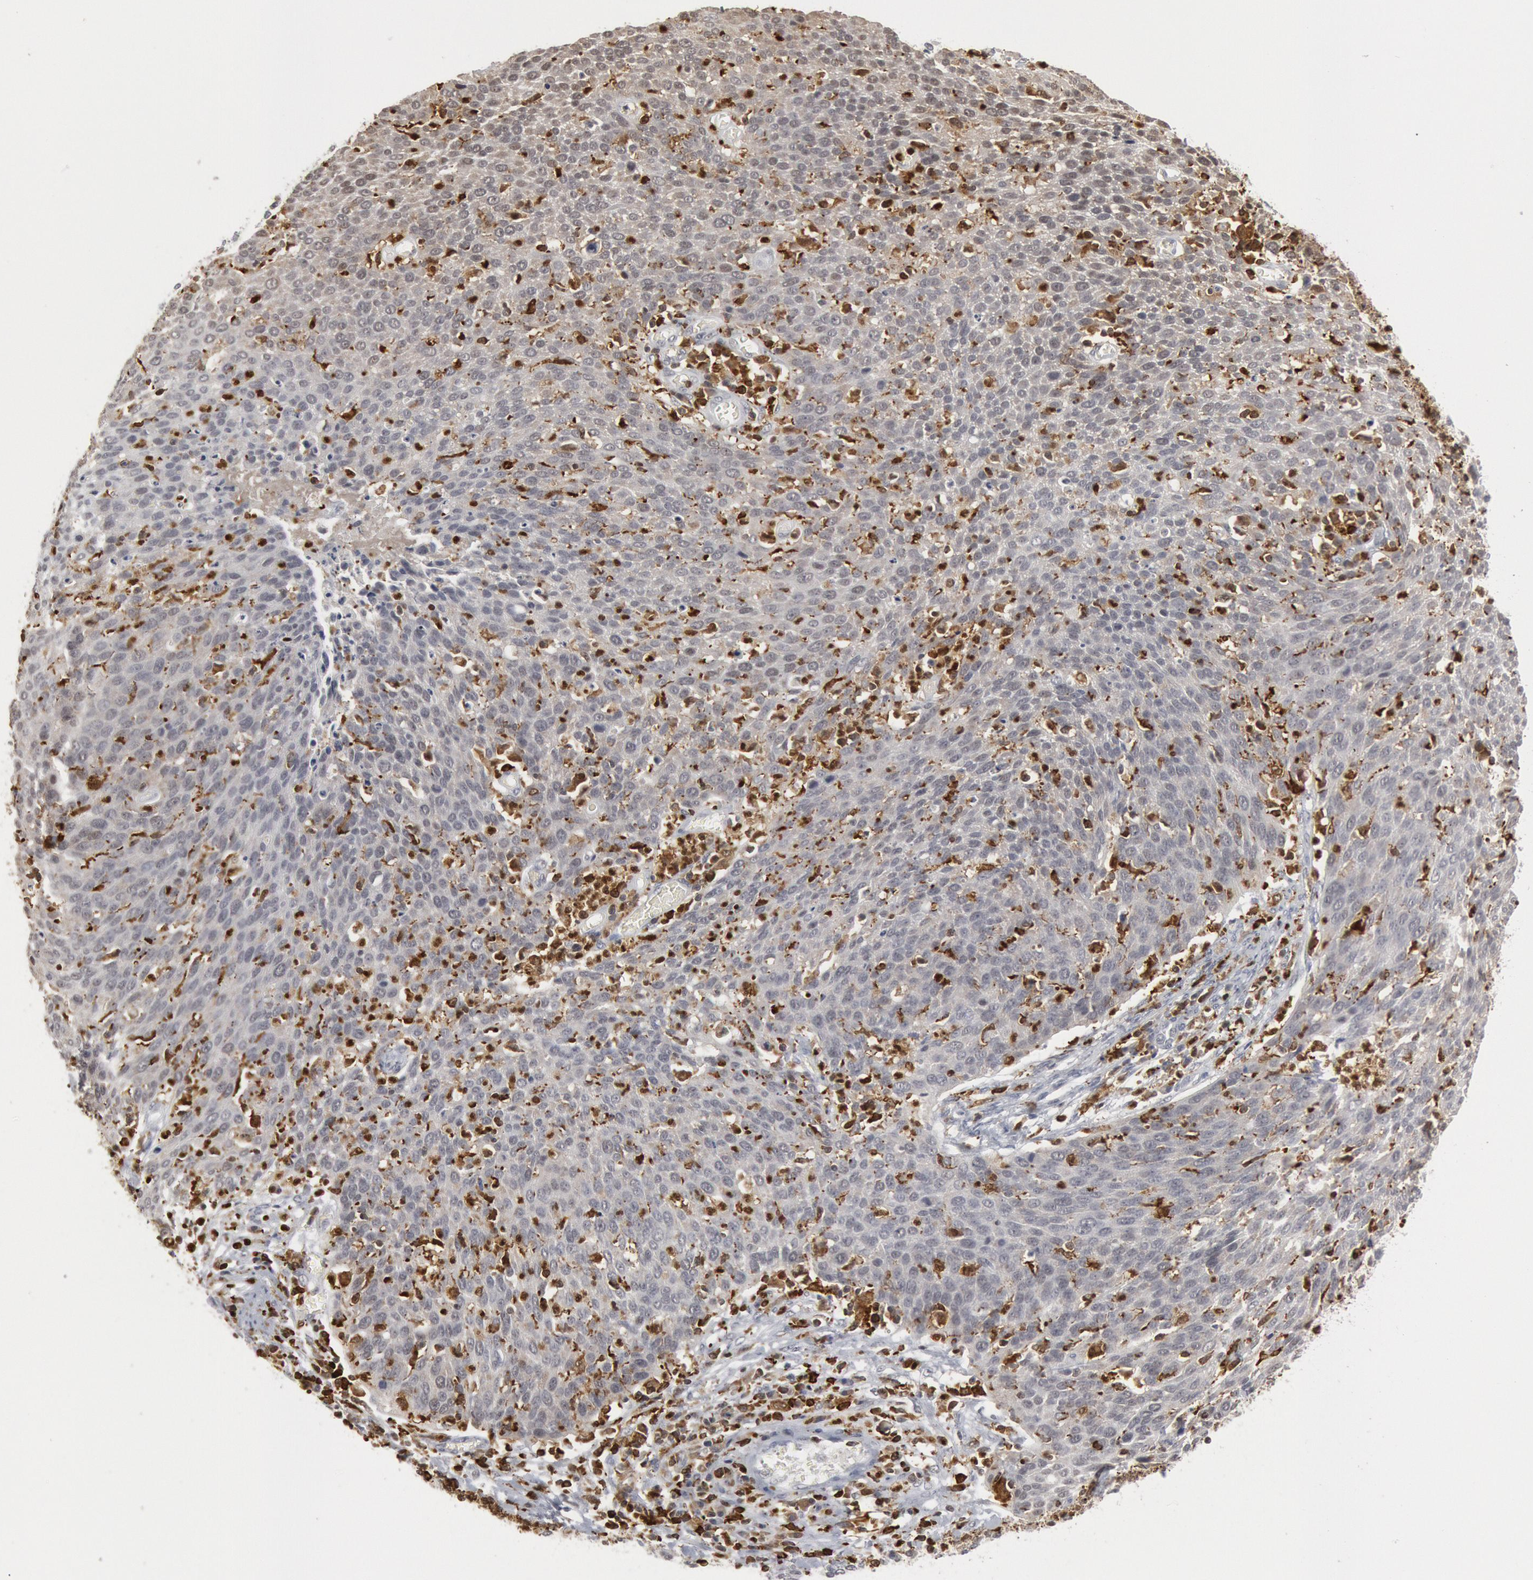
{"staining": {"intensity": "weak", "quantity": ">75%", "location": "cytoplasmic/membranous"}, "tissue": "cervical cancer", "cell_type": "Tumor cells", "image_type": "cancer", "snomed": [{"axis": "morphology", "description": "Squamous cell carcinoma, NOS"}, {"axis": "topography", "description": "Cervix"}], "caption": "A low amount of weak cytoplasmic/membranous staining is identified in about >75% of tumor cells in cervical cancer tissue.", "gene": "PTPN6", "patient": {"sex": "female", "age": 38}}